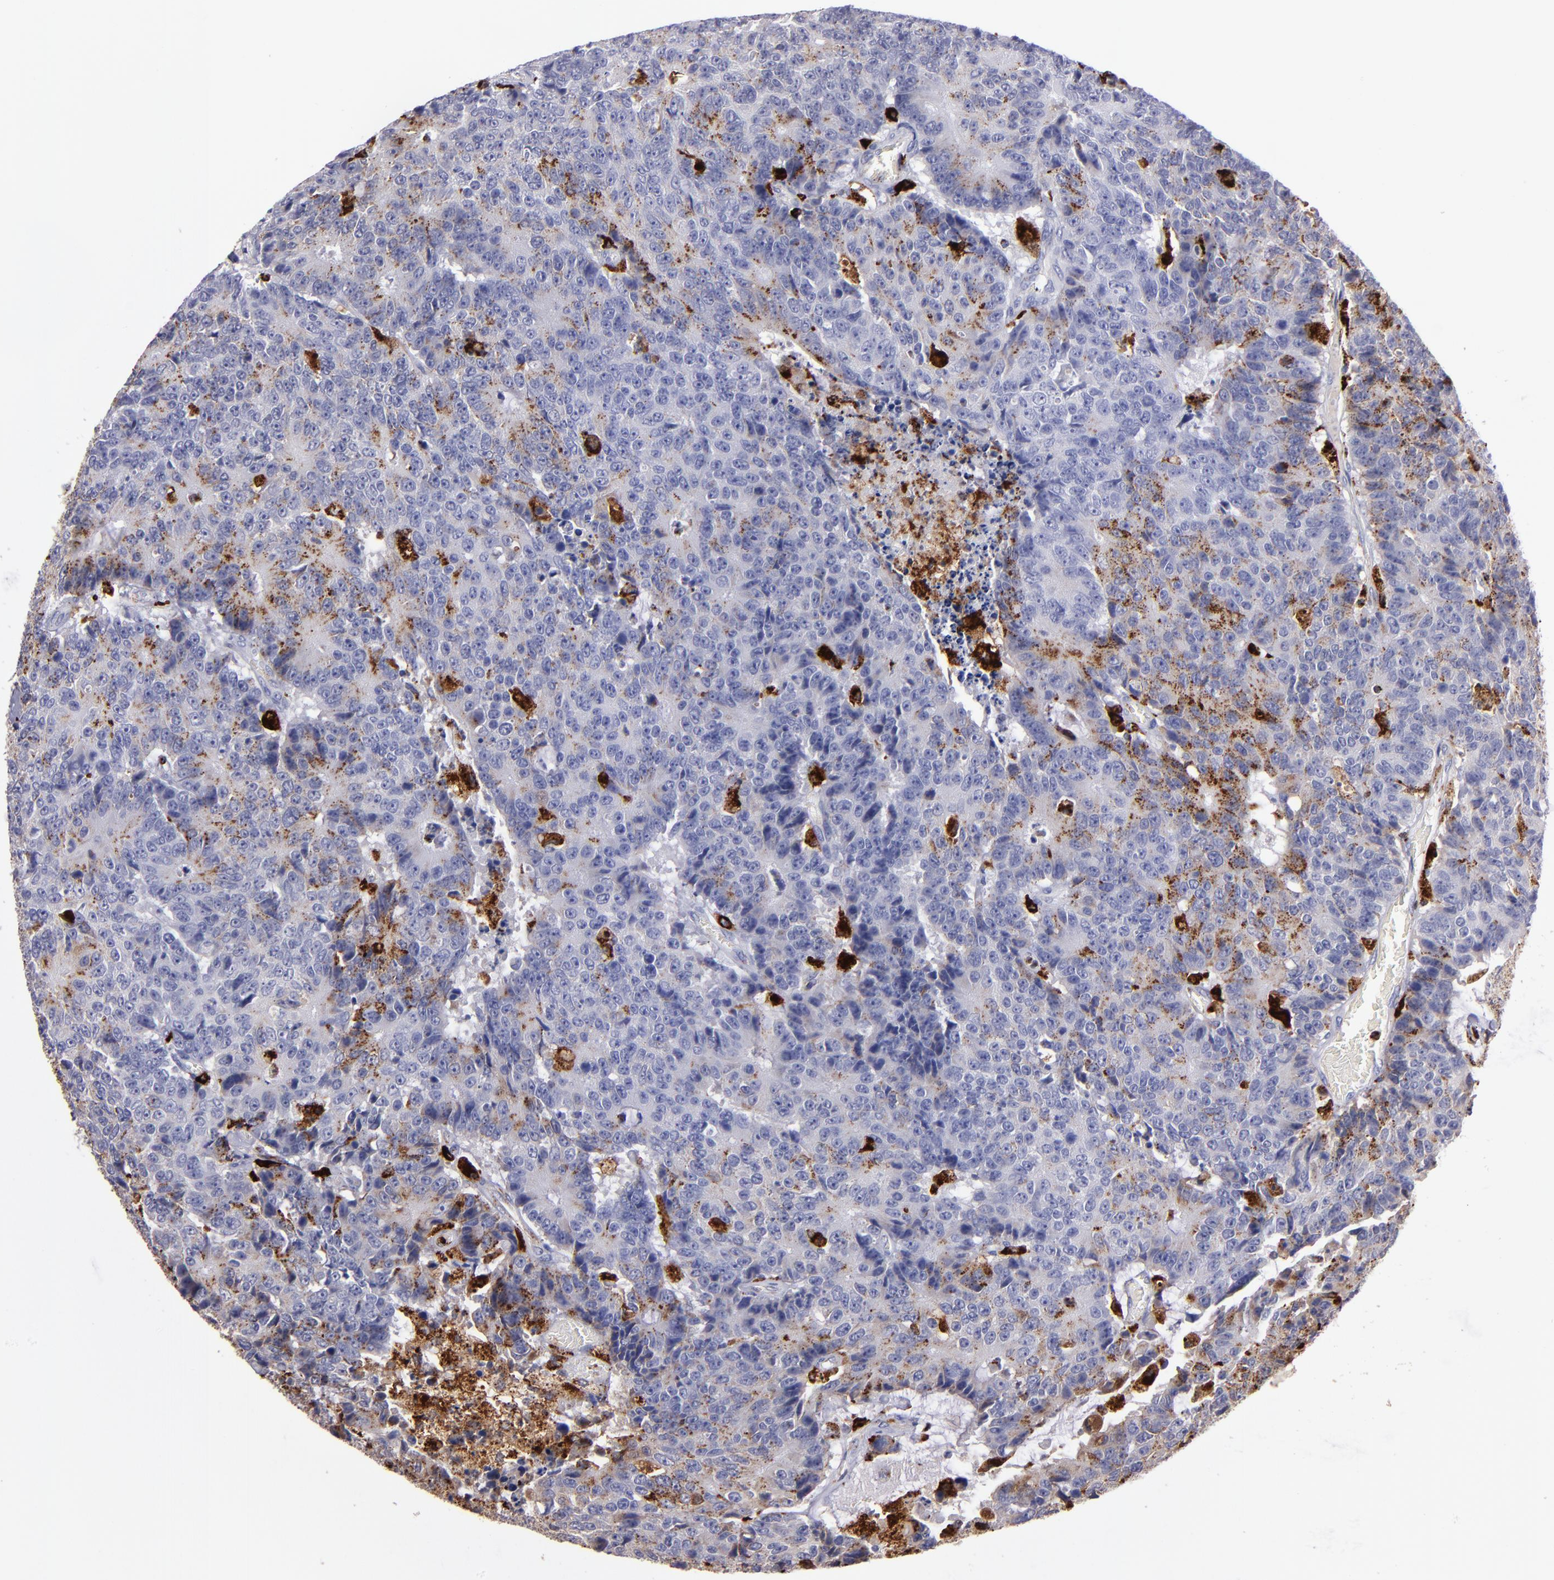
{"staining": {"intensity": "weak", "quantity": "25%-75%", "location": "cytoplasmic/membranous"}, "tissue": "colorectal cancer", "cell_type": "Tumor cells", "image_type": "cancer", "snomed": [{"axis": "morphology", "description": "Adenocarcinoma, NOS"}, {"axis": "topography", "description": "Colon"}], "caption": "Protein analysis of colorectal adenocarcinoma tissue shows weak cytoplasmic/membranous positivity in approximately 25%-75% of tumor cells.", "gene": "CTSS", "patient": {"sex": "female", "age": 86}}